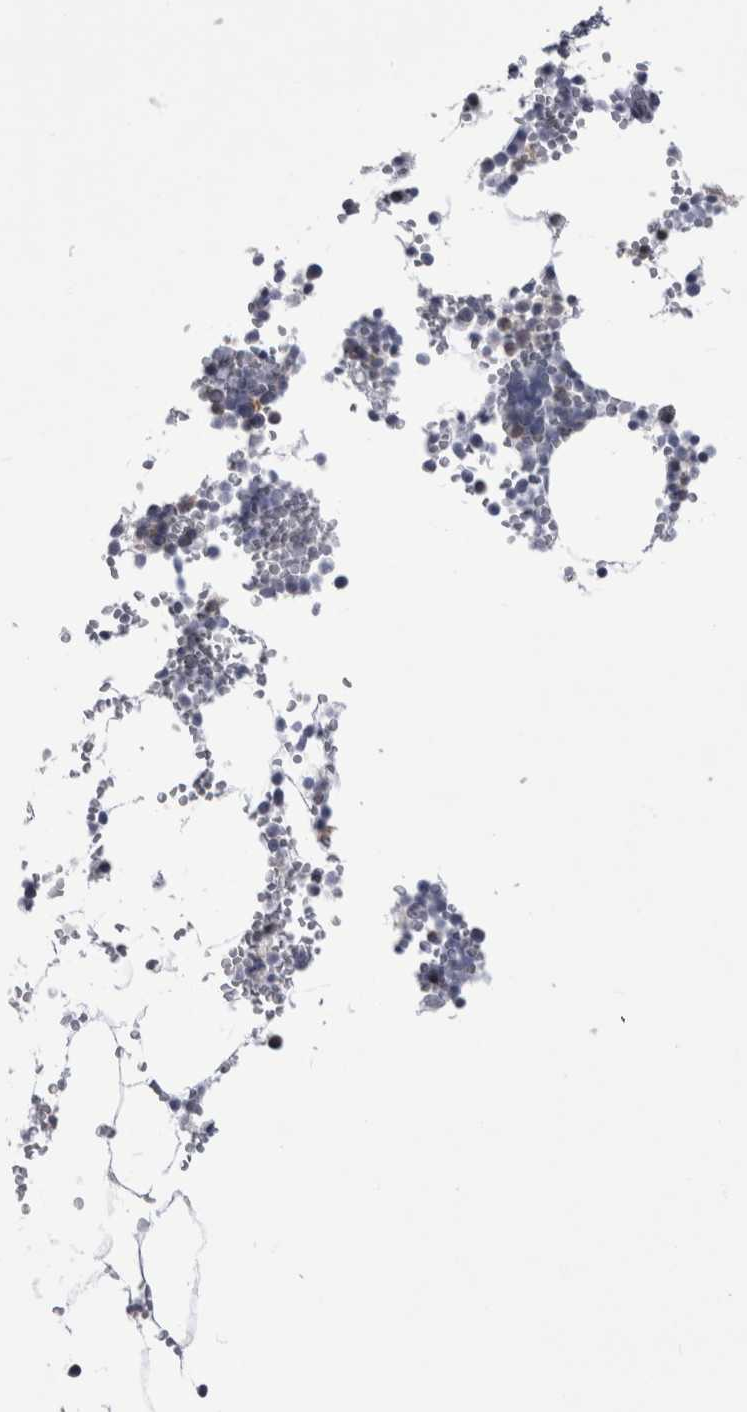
{"staining": {"intensity": "negative", "quantity": "none", "location": "none"}, "tissue": "bone marrow", "cell_type": "Hematopoietic cells", "image_type": "normal", "snomed": [{"axis": "morphology", "description": "Normal tissue, NOS"}, {"axis": "topography", "description": "Bone marrow"}], "caption": "An IHC micrograph of normal bone marrow is shown. There is no staining in hematopoietic cells of bone marrow. (DAB (3,3'-diaminobenzidine) immunohistochemistry (IHC) with hematoxylin counter stain).", "gene": "ACOT7", "patient": {"sex": "male", "age": 70}}